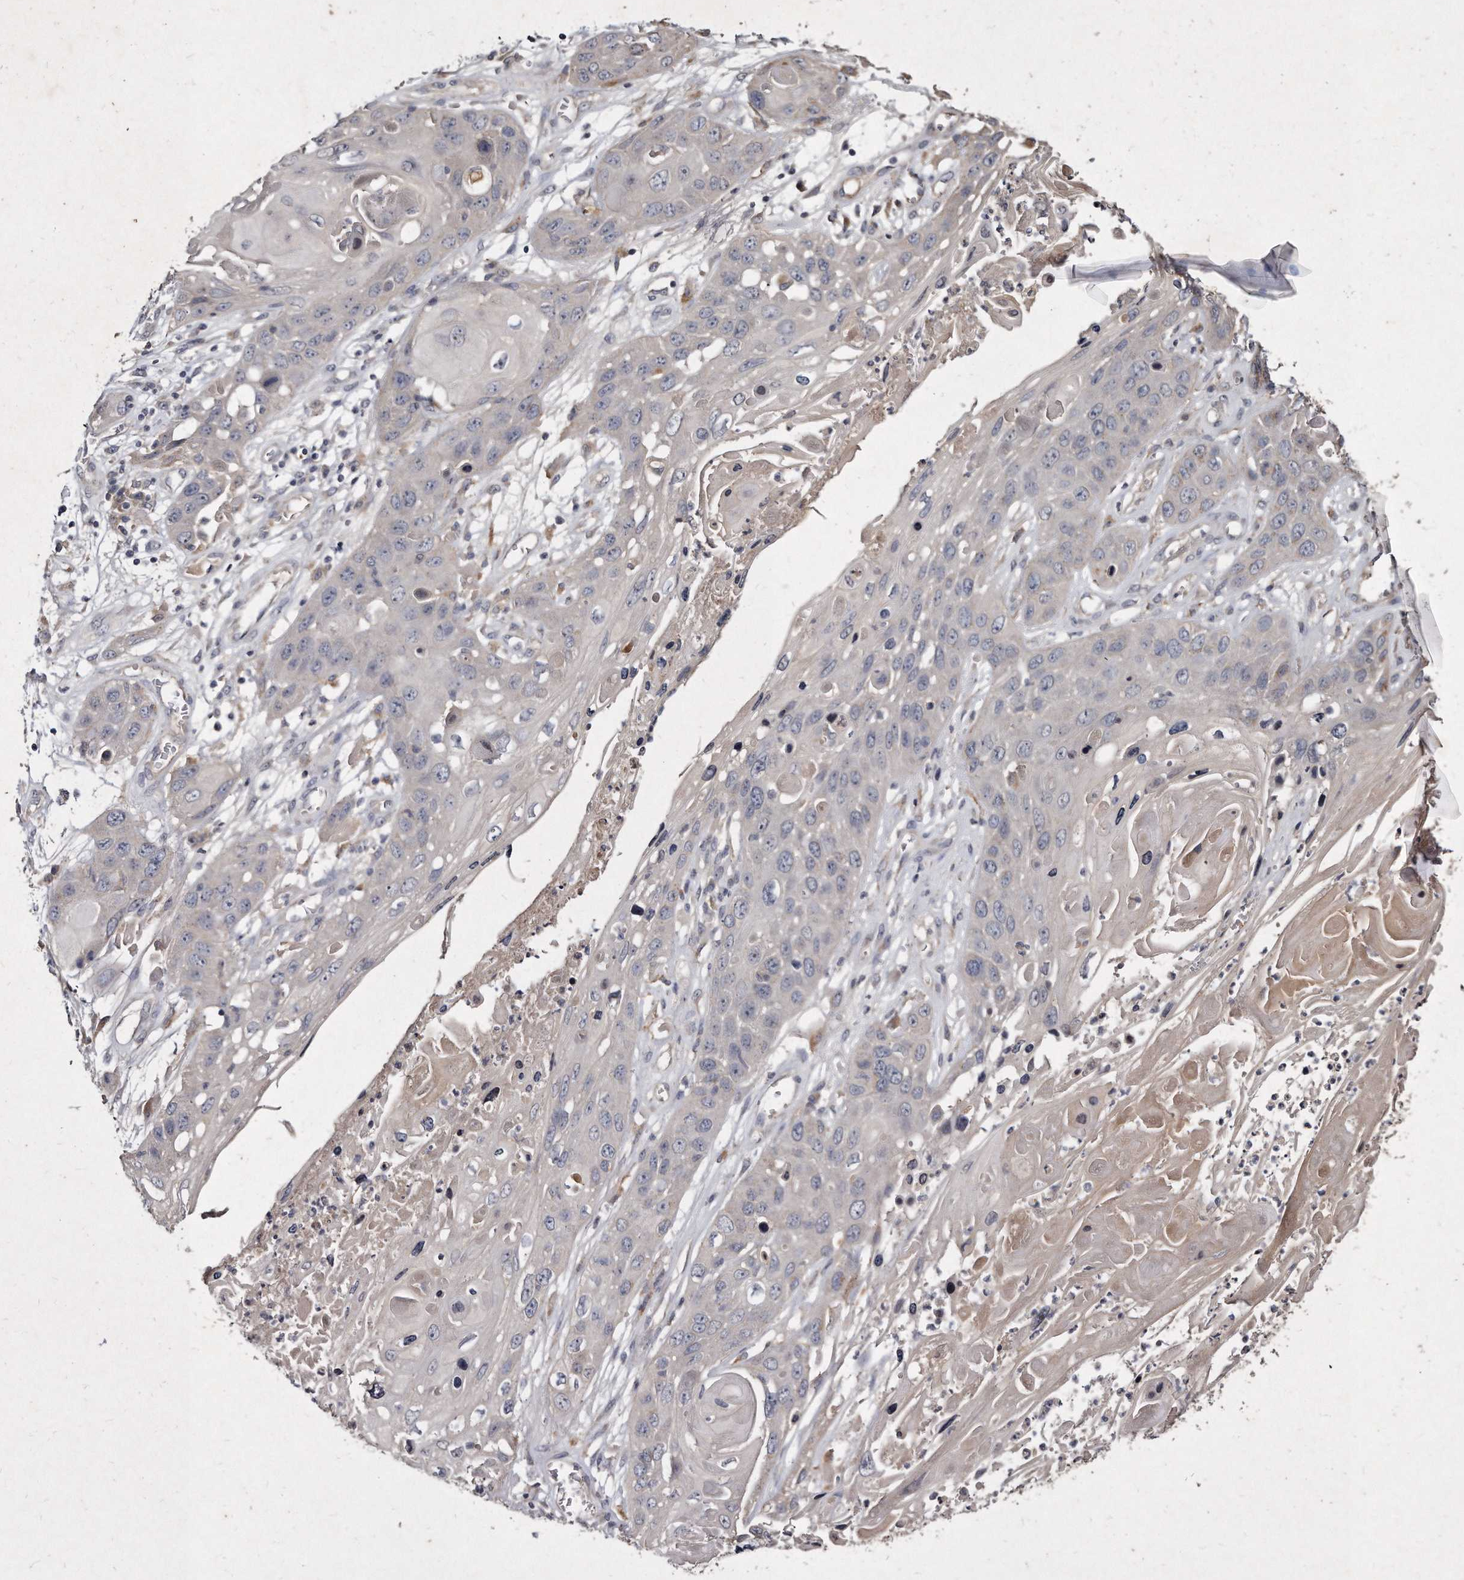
{"staining": {"intensity": "negative", "quantity": "none", "location": "none"}, "tissue": "skin cancer", "cell_type": "Tumor cells", "image_type": "cancer", "snomed": [{"axis": "morphology", "description": "Squamous cell carcinoma, NOS"}, {"axis": "topography", "description": "Skin"}], "caption": "Immunohistochemical staining of squamous cell carcinoma (skin) reveals no significant positivity in tumor cells. (Immunohistochemistry (ihc), brightfield microscopy, high magnification).", "gene": "KLHDC3", "patient": {"sex": "male", "age": 55}}